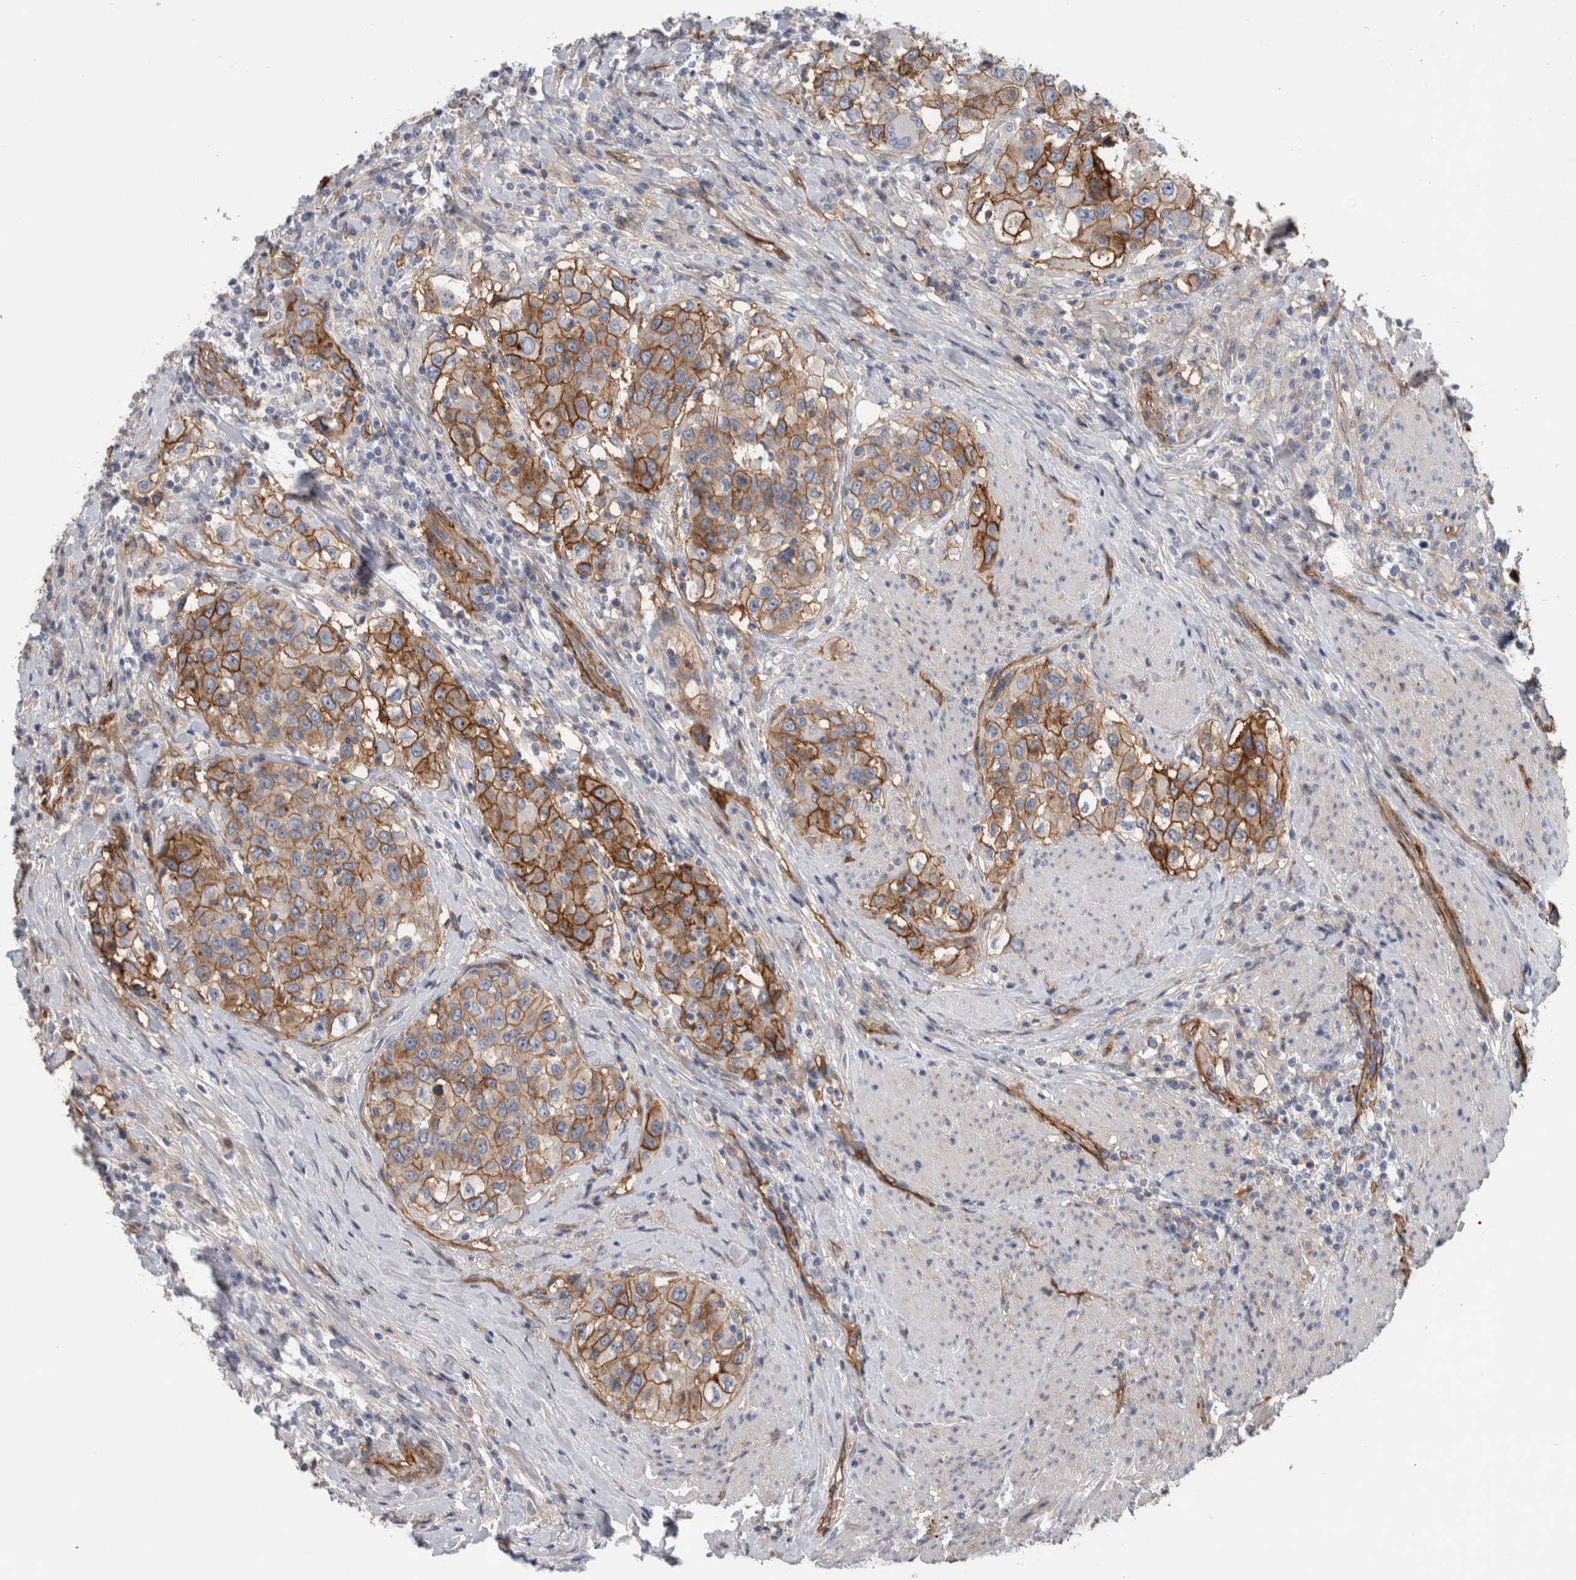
{"staining": {"intensity": "strong", "quantity": ">75%", "location": "cytoplasmic/membranous"}, "tissue": "urothelial cancer", "cell_type": "Tumor cells", "image_type": "cancer", "snomed": [{"axis": "morphology", "description": "Urothelial carcinoma, High grade"}, {"axis": "topography", "description": "Urinary bladder"}], "caption": "Immunohistochemistry (IHC) (DAB) staining of human urothelial cancer displays strong cytoplasmic/membranous protein staining in about >75% of tumor cells.", "gene": "CD59", "patient": {"sex": "female", "age": 80}}